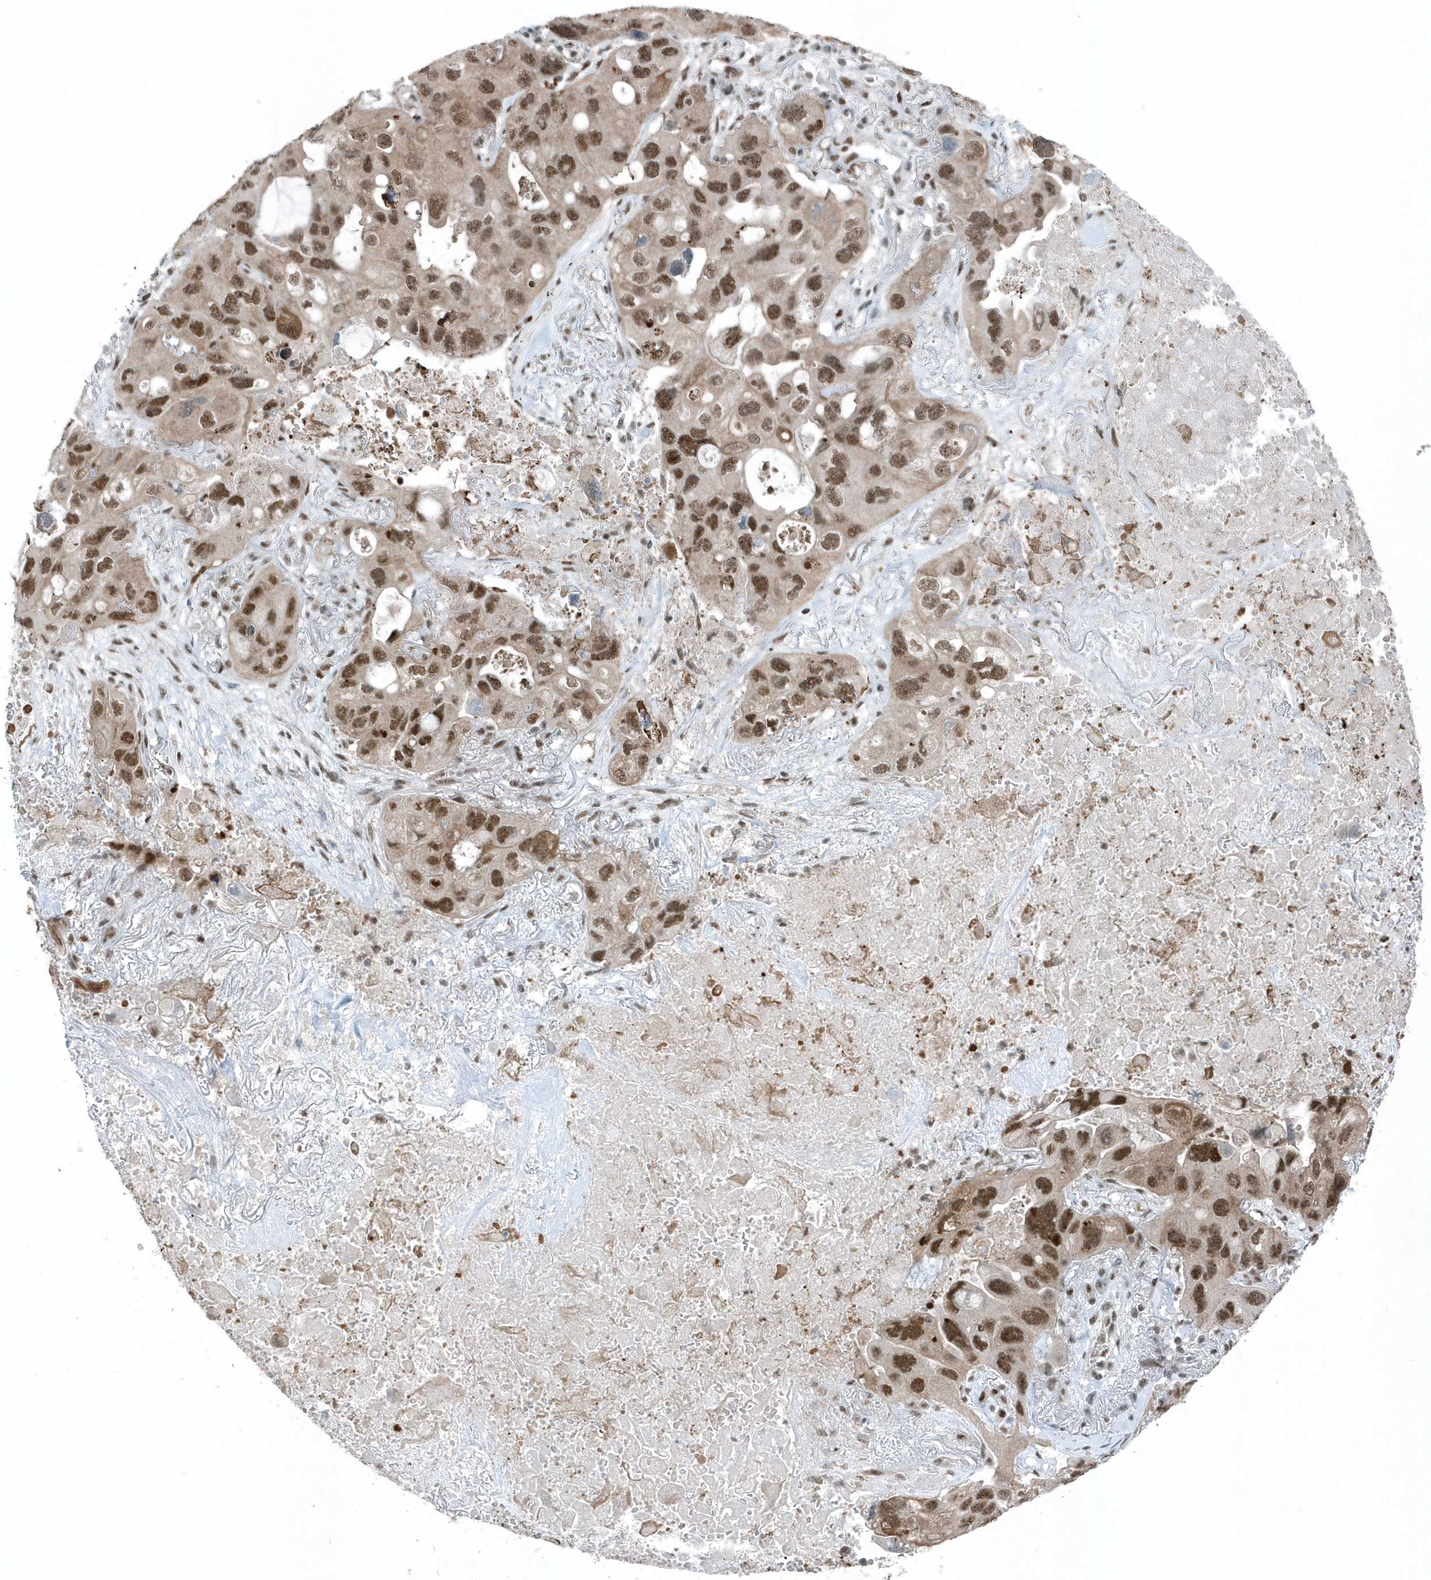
{"staining": {"intensity": "moderate", "quantity": ">75%", "location": "cytoplasmic/membranous,nuclear"}, "tissue": "lung cancer", "cell_type": "Tumor cells", "image_type": "cancer", "snomed": [{"axis": "morphology", "description": "Squamous cell carcinoma, NOS"}, {"axis": "topography", "description": "Lung"}], "caption": "DAB immunohistochemical staining of human squamous cell carcinoma (lung) shows moderate cytoplasmic/membranous and nuclear protein positivity in approximately >75% of tumor cells.", "gene": "YTHDC1", "patient": {"sex": "female", "age": 73}}